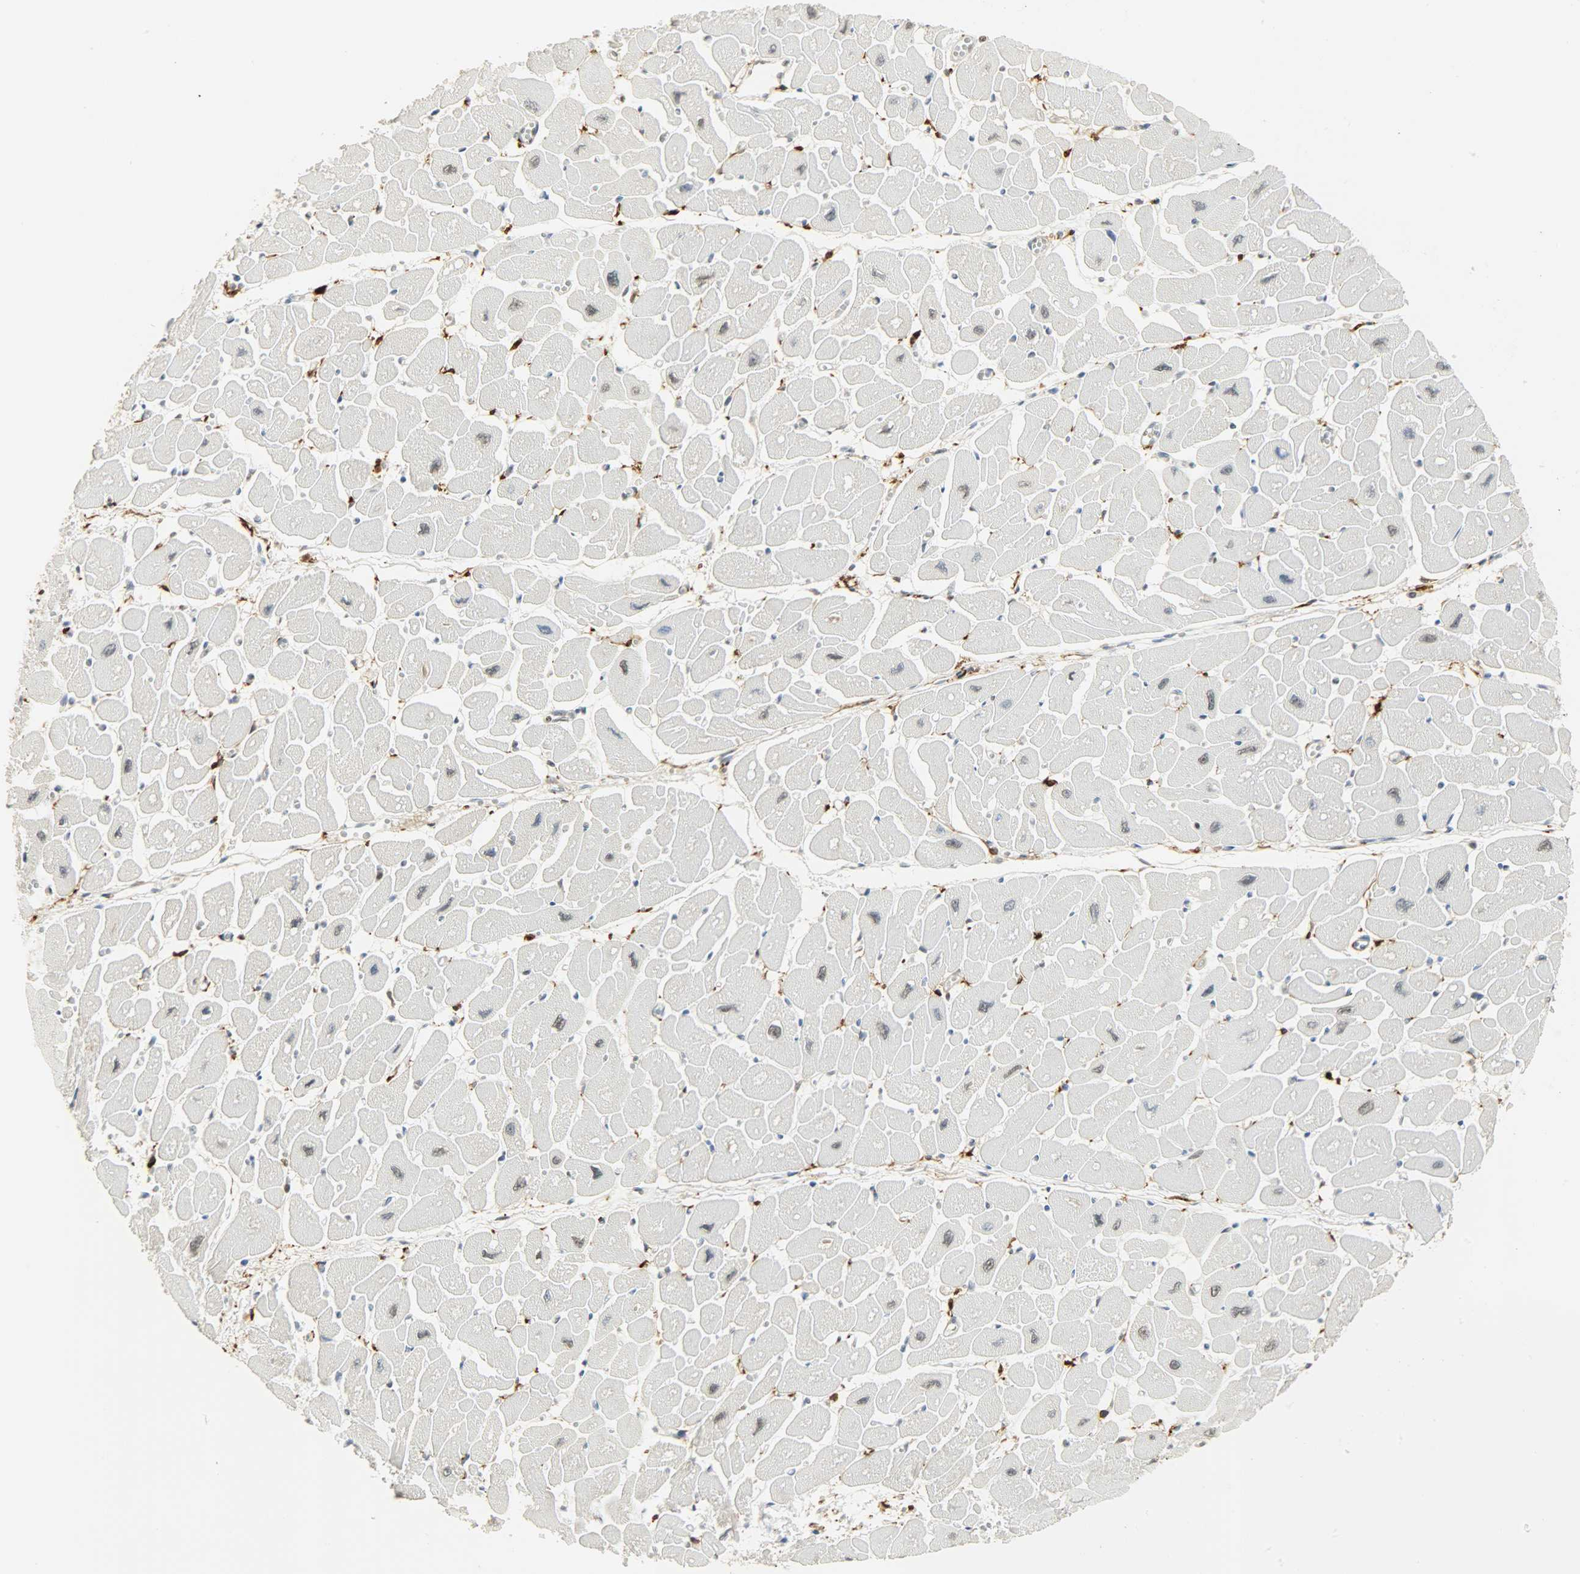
{"staining": {"intensity": "moderate", "quantity": ">75%", "location": "nuclear"}, "tissue": "heart muscle", "cell_type": "Cardiomyocytes", "image_type": "normal", "snomed": [{"axis": "morphology", "description": "Normal tissue, NOS"}, {"axis": "topography", "description": "Heart"}], "caption": "The histopathology image reveals immunohistochemical staining of normal heart muscle. There is moderate nuclear expression is appreciated in about >75% of cardiomyocytes.", "gene": "NGFR", "patient": {"sex": "female", "age": 54}}